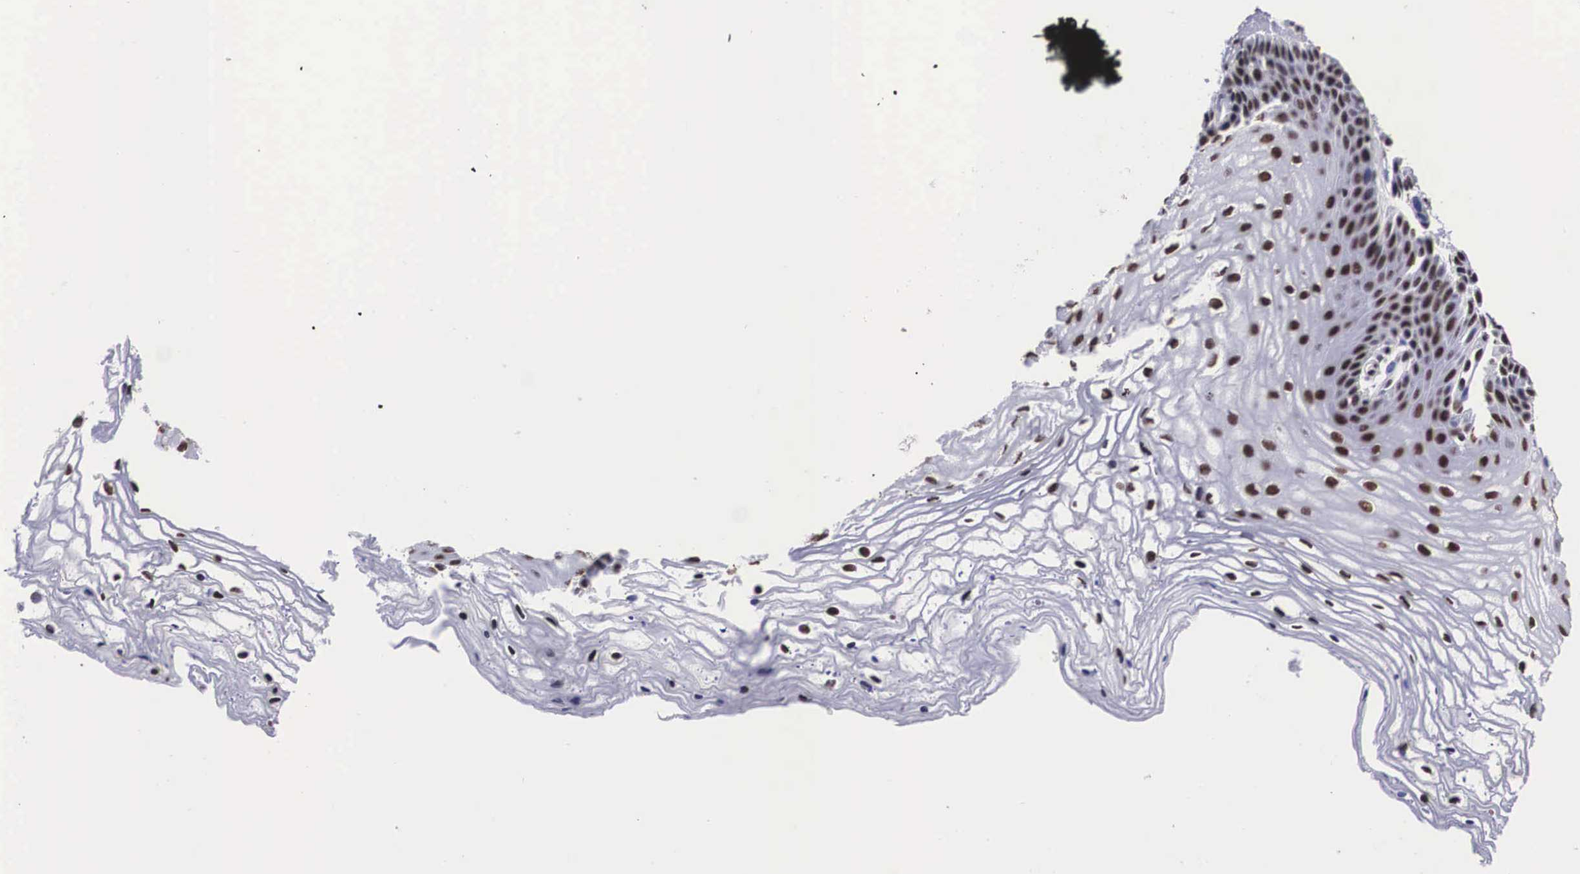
{"staining": {"intensity": "strong", "quantity": ">75%", "location": "nuclear"}, "tissue": "vagina", "cell_type": "Squamous epithelial cells", "image_type": "normal", "snomed": [{"axis": "morphology", "description": "Normal tissue, NOS"}, {"axis": "topography", "description": "Vagina"}], "caption": "IHC histopathology image of benign vagina stained for a protein (brown), which exhibits high levels of strong nuclear positivity in approximately >75% of squamous epithelial cells.", "gene": "SF3A1", "patient": {"sex": "female", "age": 68}}